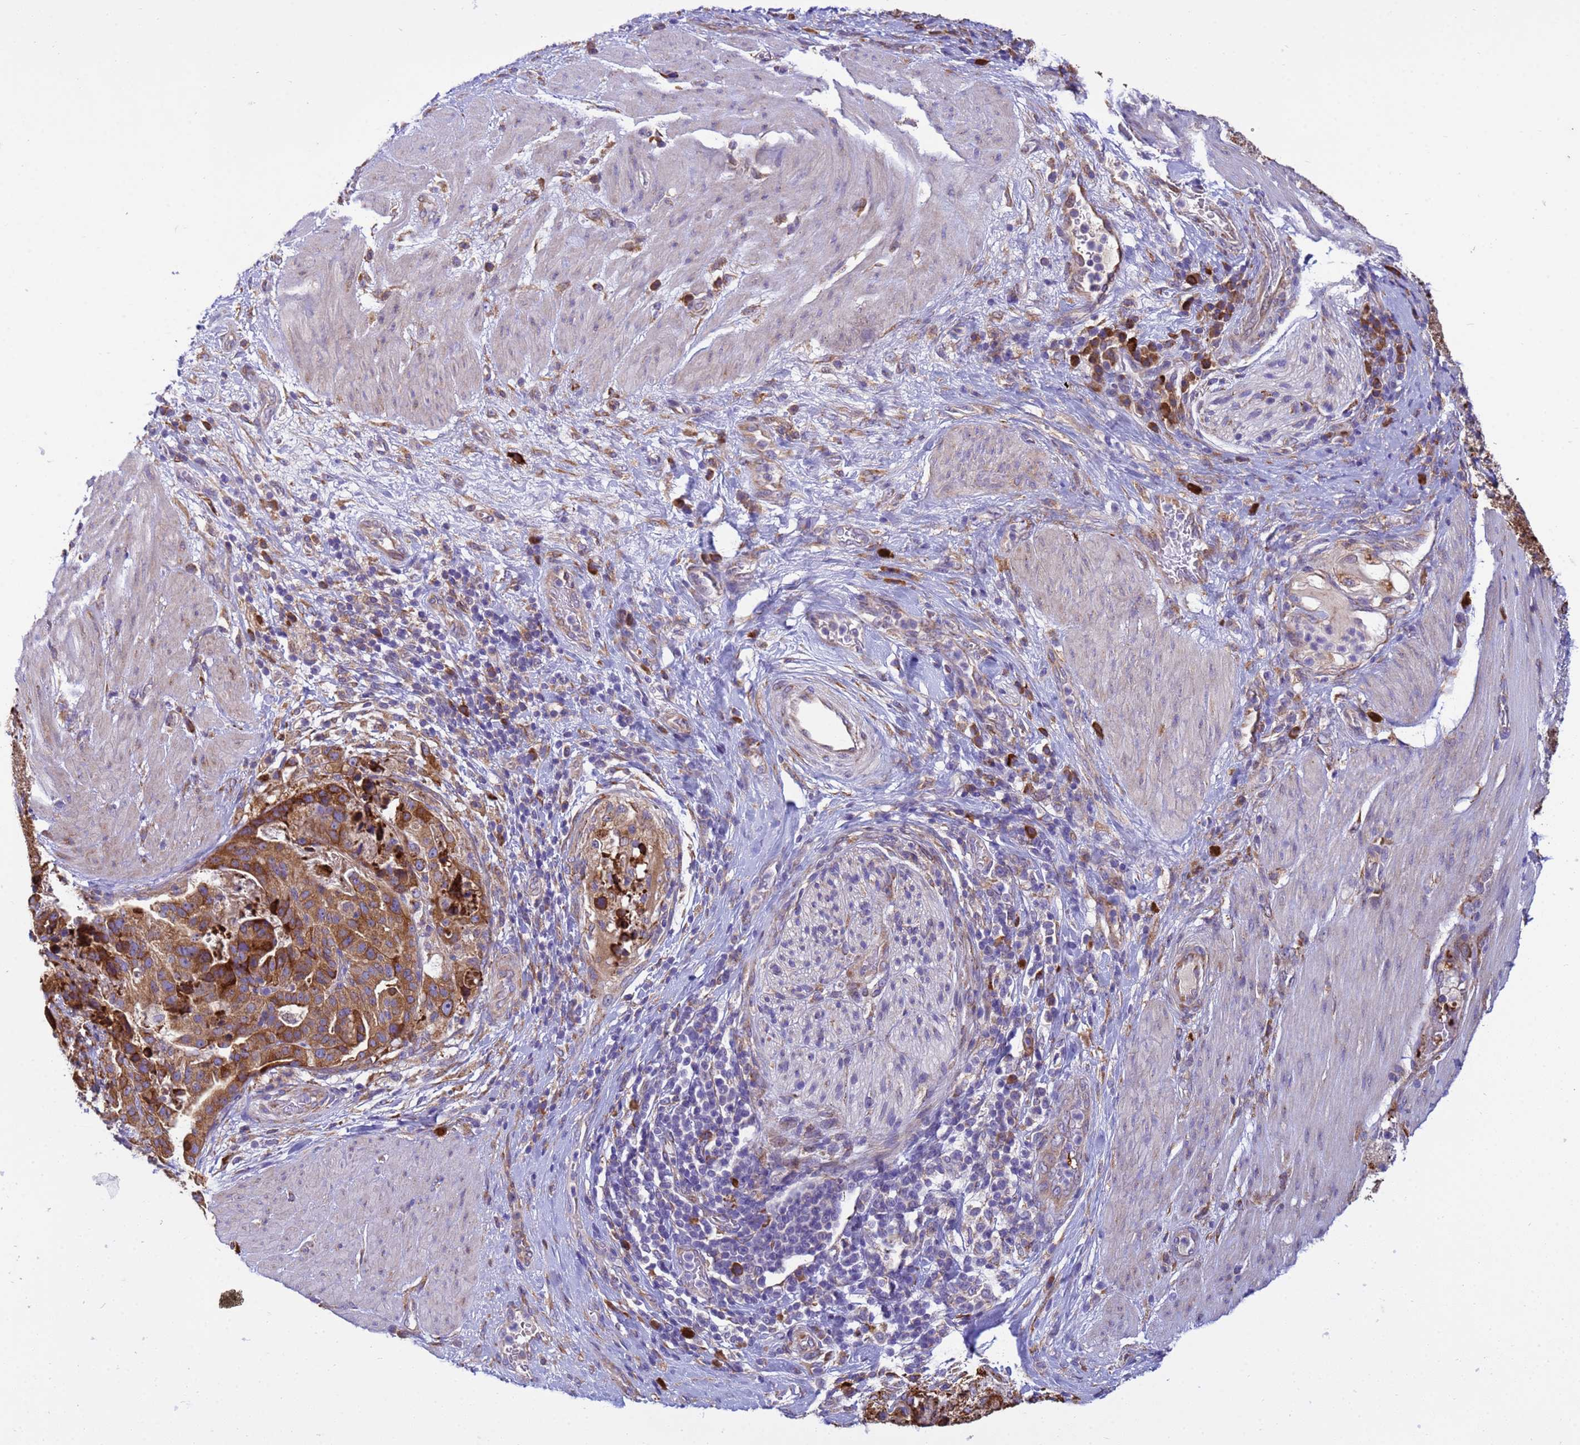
{"staining": {"intensity": "moderate", "quantity": ">75%", "location": "cytoplasmic/membranous"}, "tissue": "stomach cancer", "cell_type": "Tumor cells", "image_type": "cancer", "snomed": [{"axis": "morphology", "description": "Adenocarcinoma, NOS"}, {"axis": "topography", "description": "Stomach"}], "caption": "Immunohistochemical staining of human stomach cancer displays medium levels of moderate cytoplasmic/membranous staining in about >75% of tumor cells. (Brightfield microscopy of DAB IHC at high magnification).", "gene": "THAP5", "patient": {"sex": "male", "age": 48}}